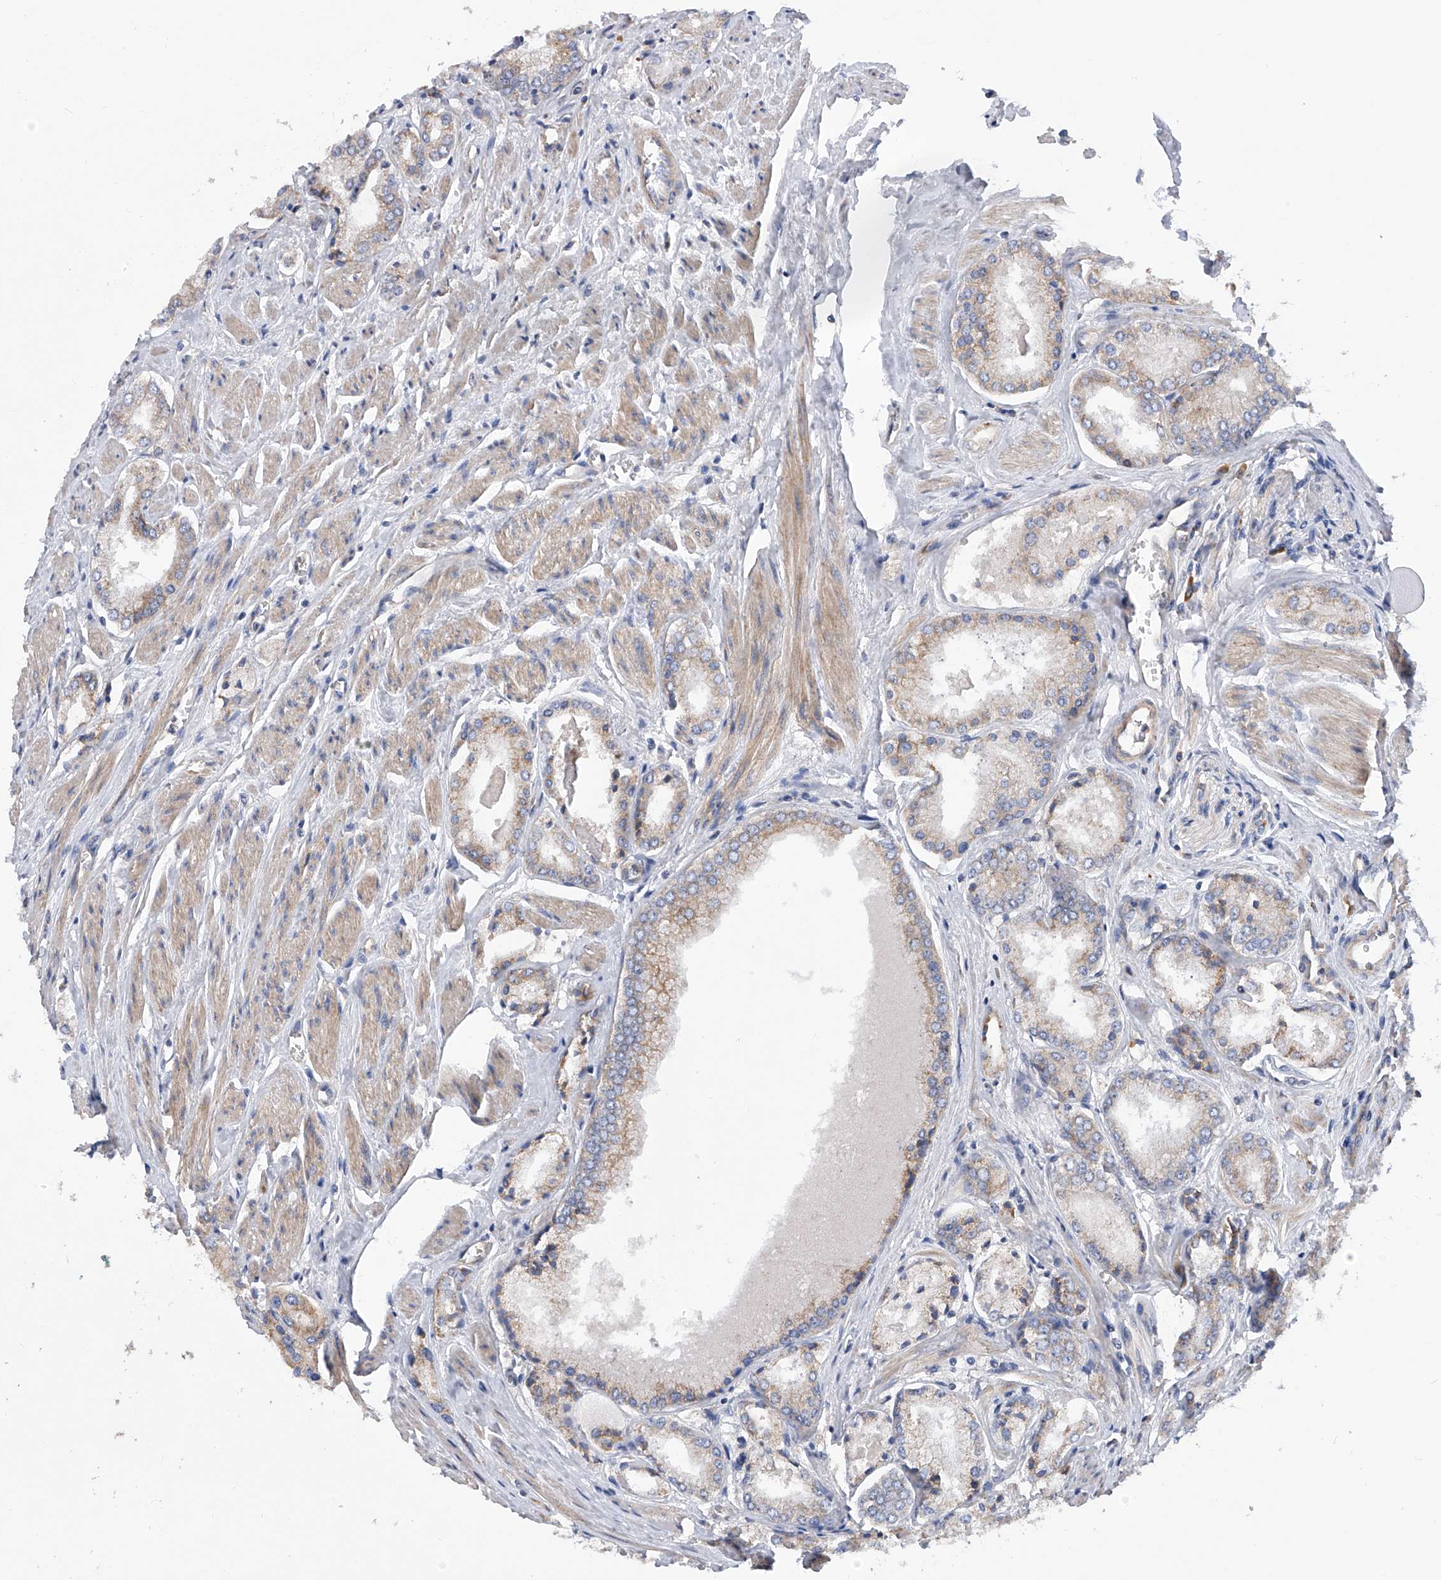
{"staining": {"intensity": "weak", "quantity": ">75%", "location": "cytoplasmic/membranous"}, "tissue": "prostate cancer", "cell_type": "Tumor cells", "image_type": "cancer", "snomed": [{"axis": "morphology", "description": "Adenocarcinoma, Low grade"}, {"axis": "topography", "description": "Prostate"}], "caption": "The micrograph exhibits staining of prostate cancer, revealing weak cytoplasmic/membranous protein staining (brown color) within tumor cells.", "gene": "MLYCD", "patient": {"sex": "male", "age": 60}}